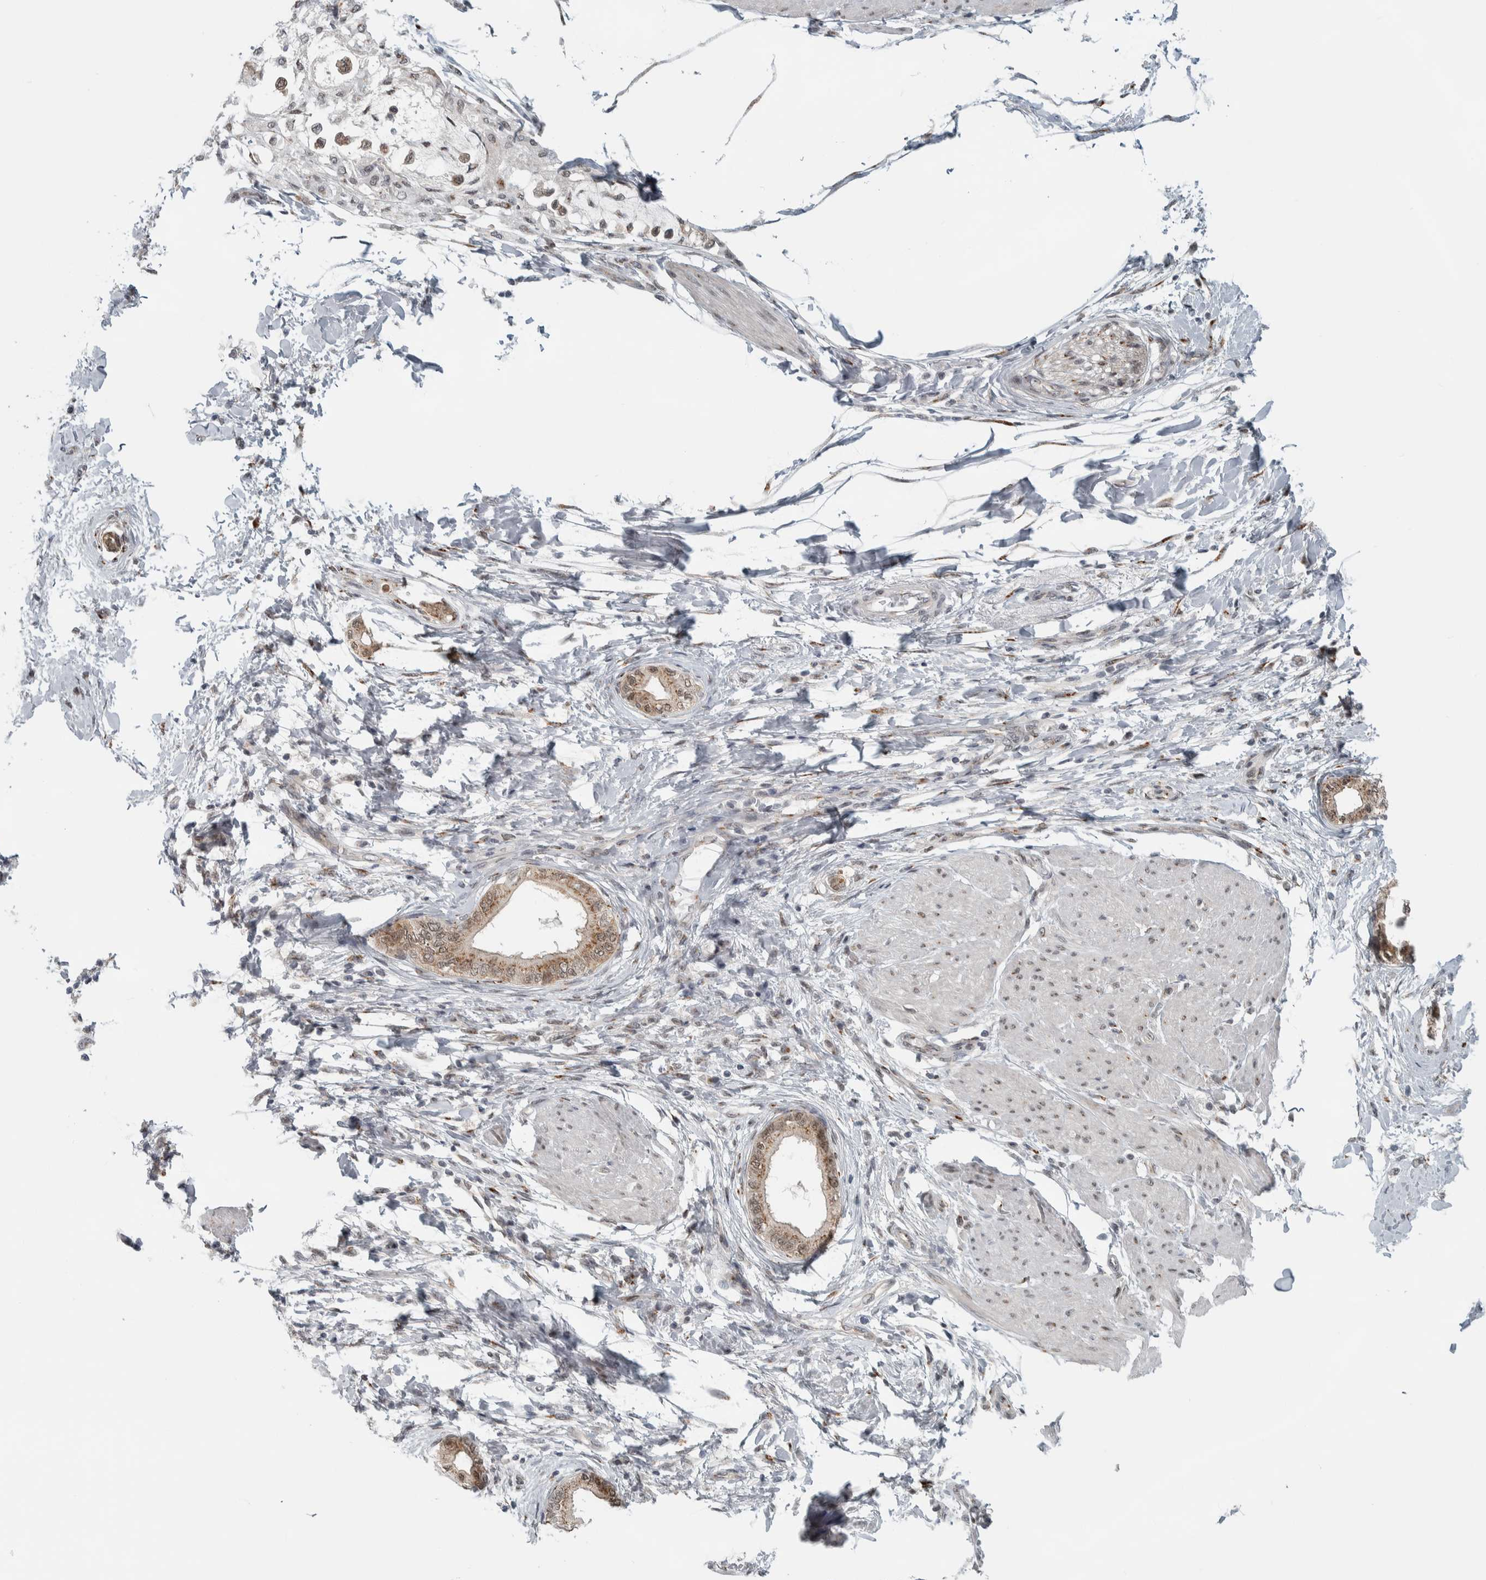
{"staining": {"intensity": "moderate", "quantity": ">75%", "location": "cytoplasmic/membranous,nuclear"}, "tissue": "pancreatic cancer", "cell_type": "Tumor cells", "image_type": "cancer", "snomed": [{"axis": "morphology", "description": "Normal tissue, NOS"}, {"axis": "morphology", "description": "Adenocarcinoma, NOS"}, {"axis": "topography", "description": "Pancreas"}, {"axis": "topography", "description": "Duodenum"}], "caption": "Immunohistochemical staining of adenocarcinoma (pancreatic) demonstrates medium levels of moderate cytoplasmic/membranous and nuclear expression in about >75% of tumor cells.", "gene": "ZMYND8", "patient": {"sex": "female", "age": 60}}